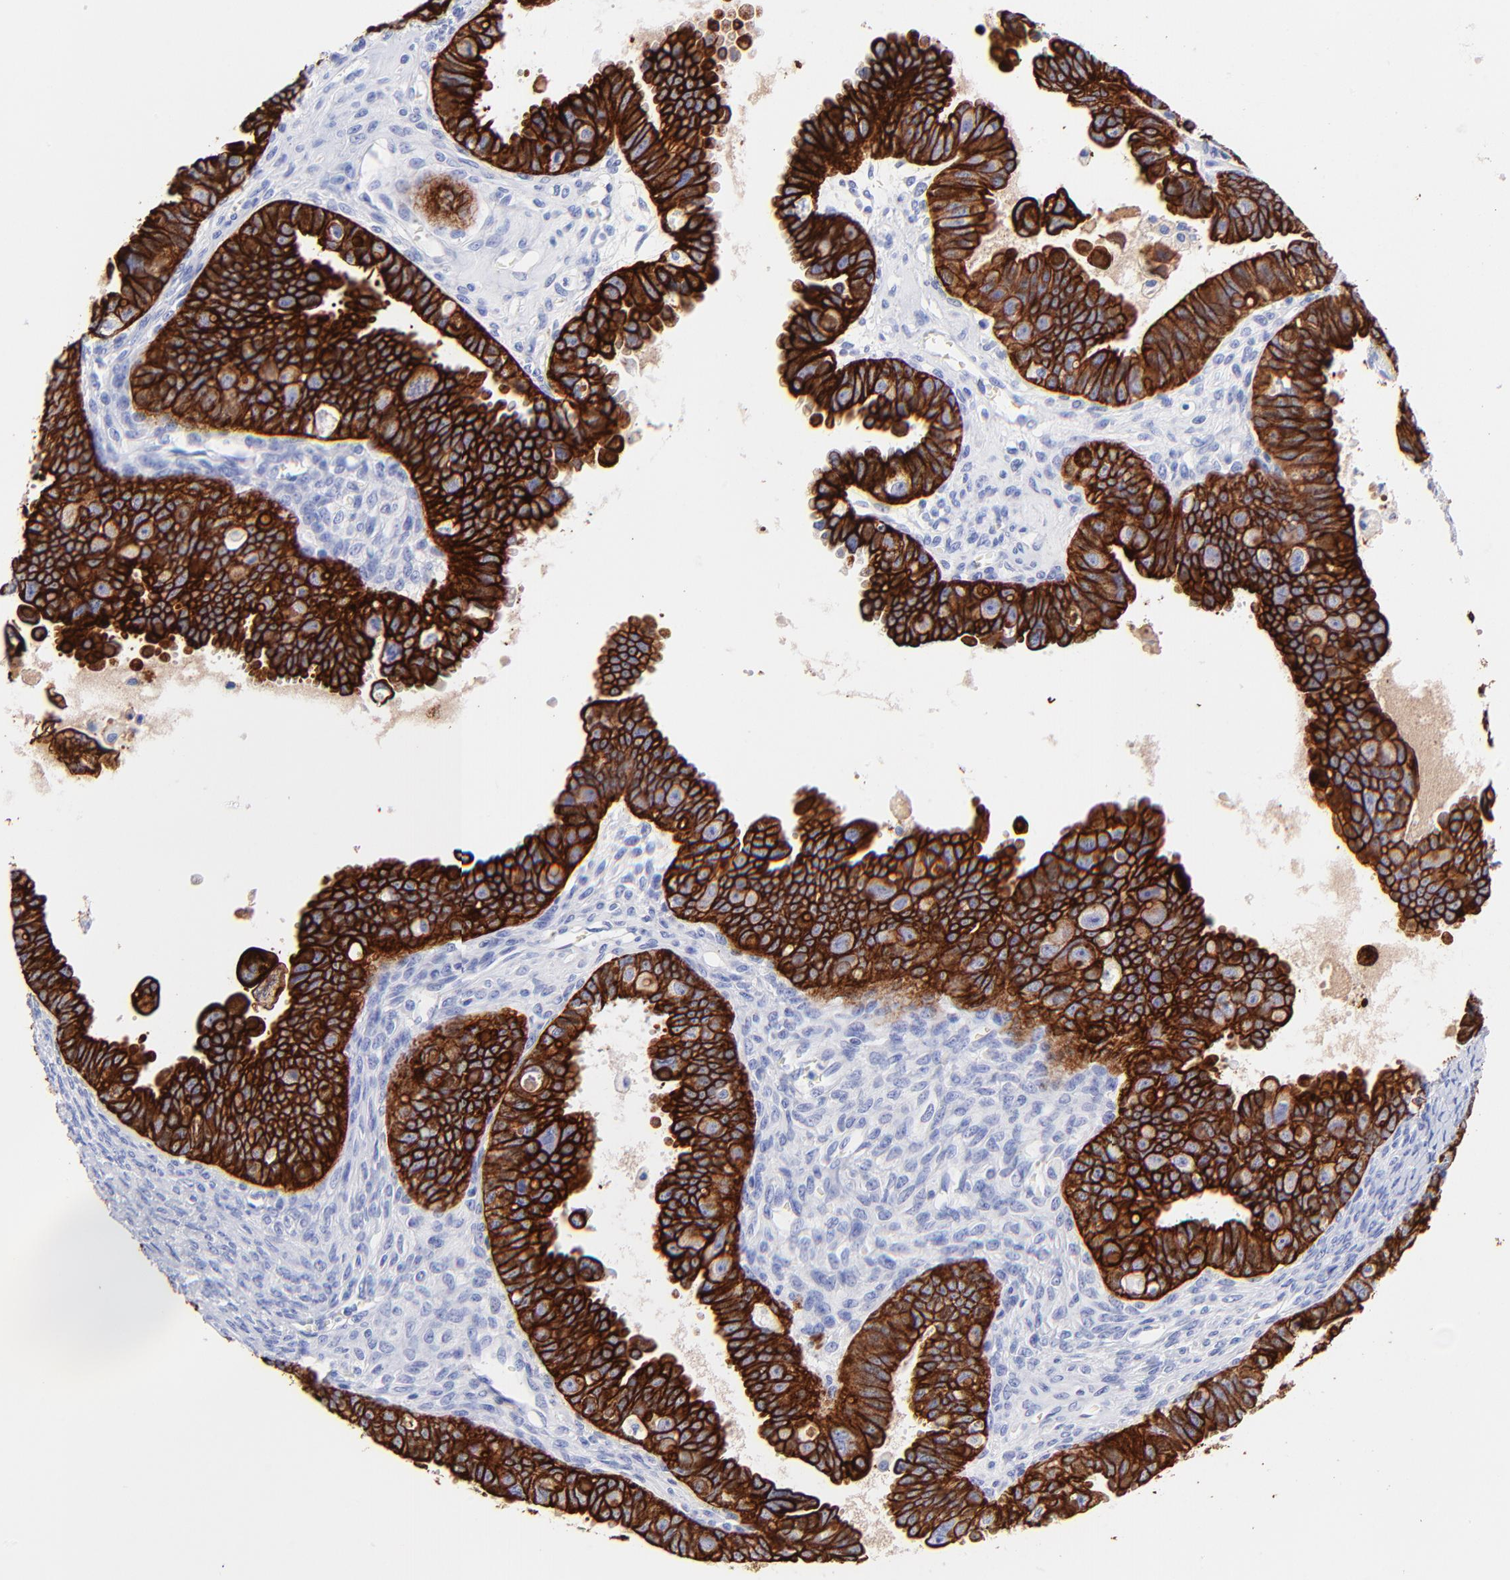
{"staining": {"intensity": "strong", "quantity": ">75%", "location": "cytoplasmic/membranous"}, "tissue": "ovarian cancer", "cell_type": "Tumor cells", "image_type": "cancer", "snomed": [{"axis": "morphology", "description": "Carcinoma, endometroid"}, {"axis": "topography", "description": "Ovary"}], "caption": "Immunohistochemical staining of ovarian cancer (endometroid carcinoma) demonstrates strong cytoplasmic/membranous protein staining in approximately >75% of tumor cells.", "gene": "KRT19", "patient": {"sex": "female", "age": 85}}